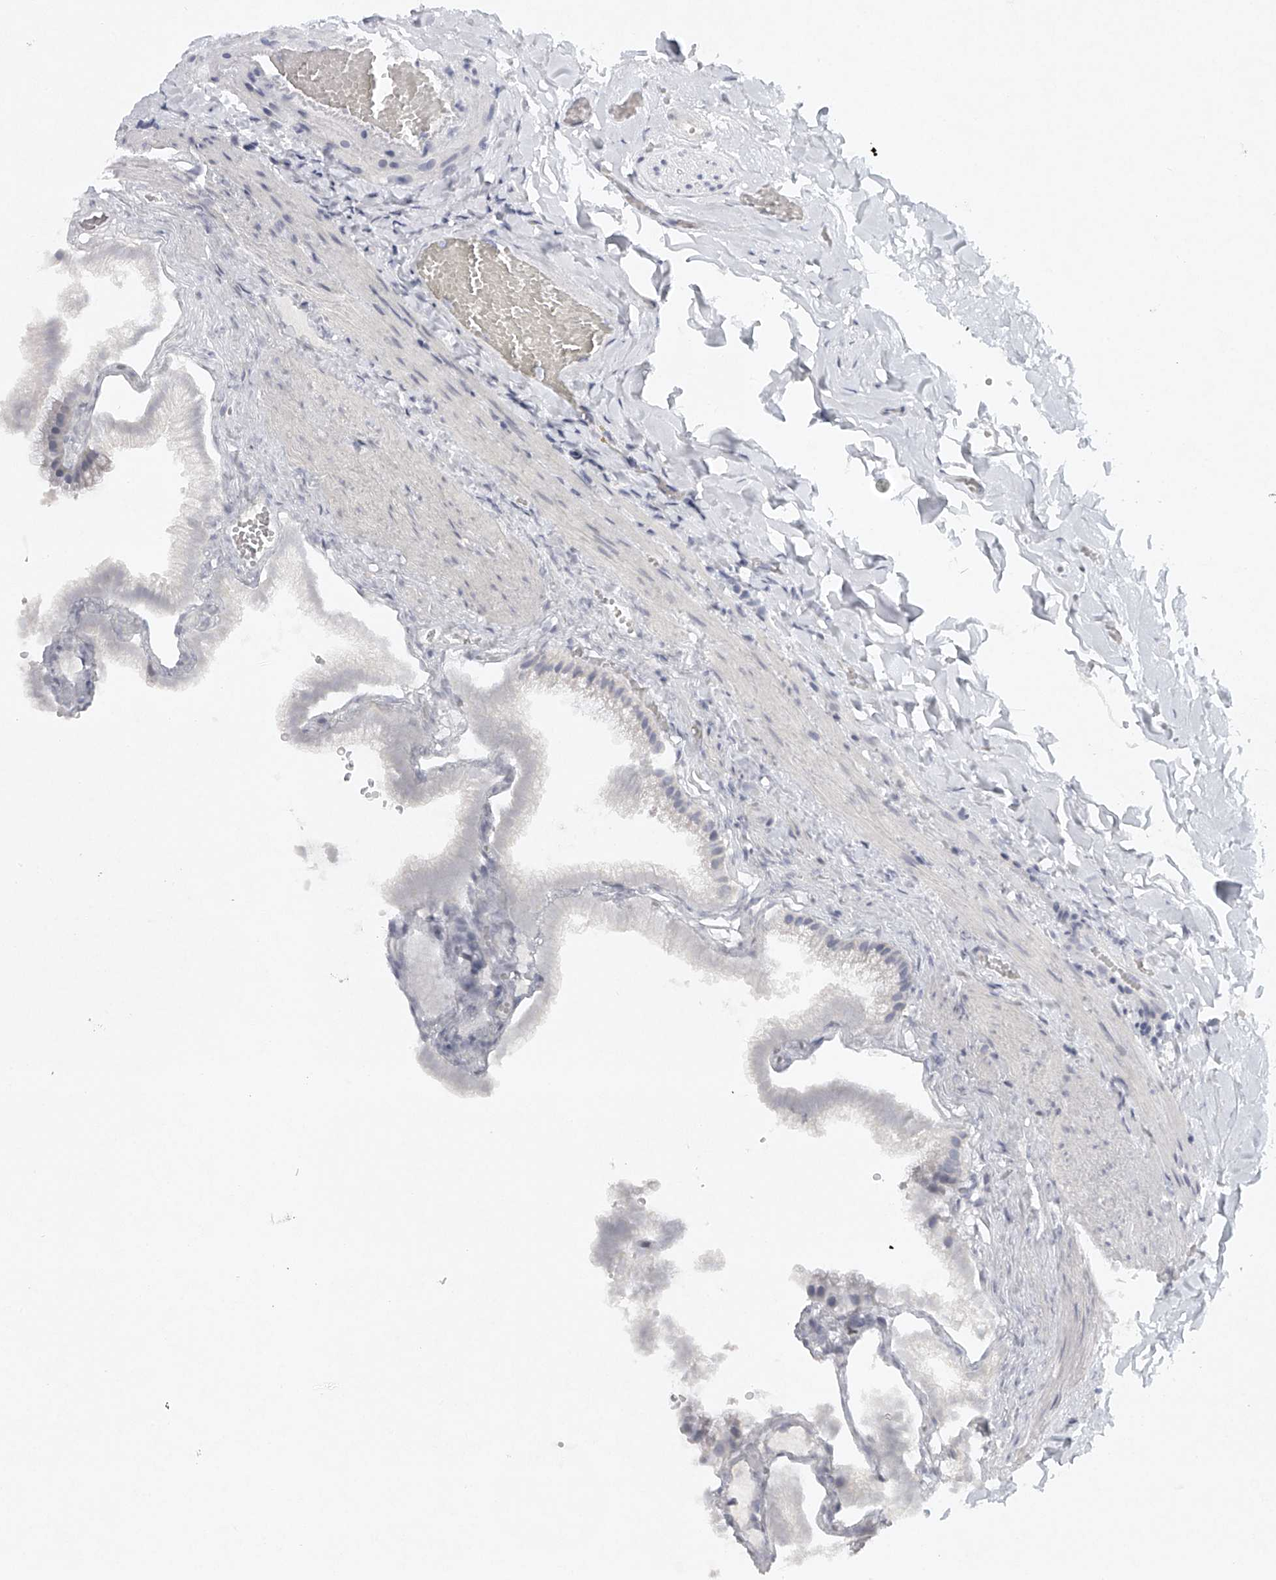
{"staining": {"intensity": "negative", "quantity": "none", "location": "none"}, "tissue": "gallbladder", "cell_type": "Glandular cells", "image_type": "normal", "snomed": [{"axis": "morphology", "description": "Normal tissue, NOS"}, {"axis": "topography", "description": "Gallbladder"}], "caption": "An IHC histopathology image of benign gallbladder is shown. There is no staining in glandular cells of gallbladder.", "gene": "FAT2", "patient": {"sex": "male", "age": 38}}